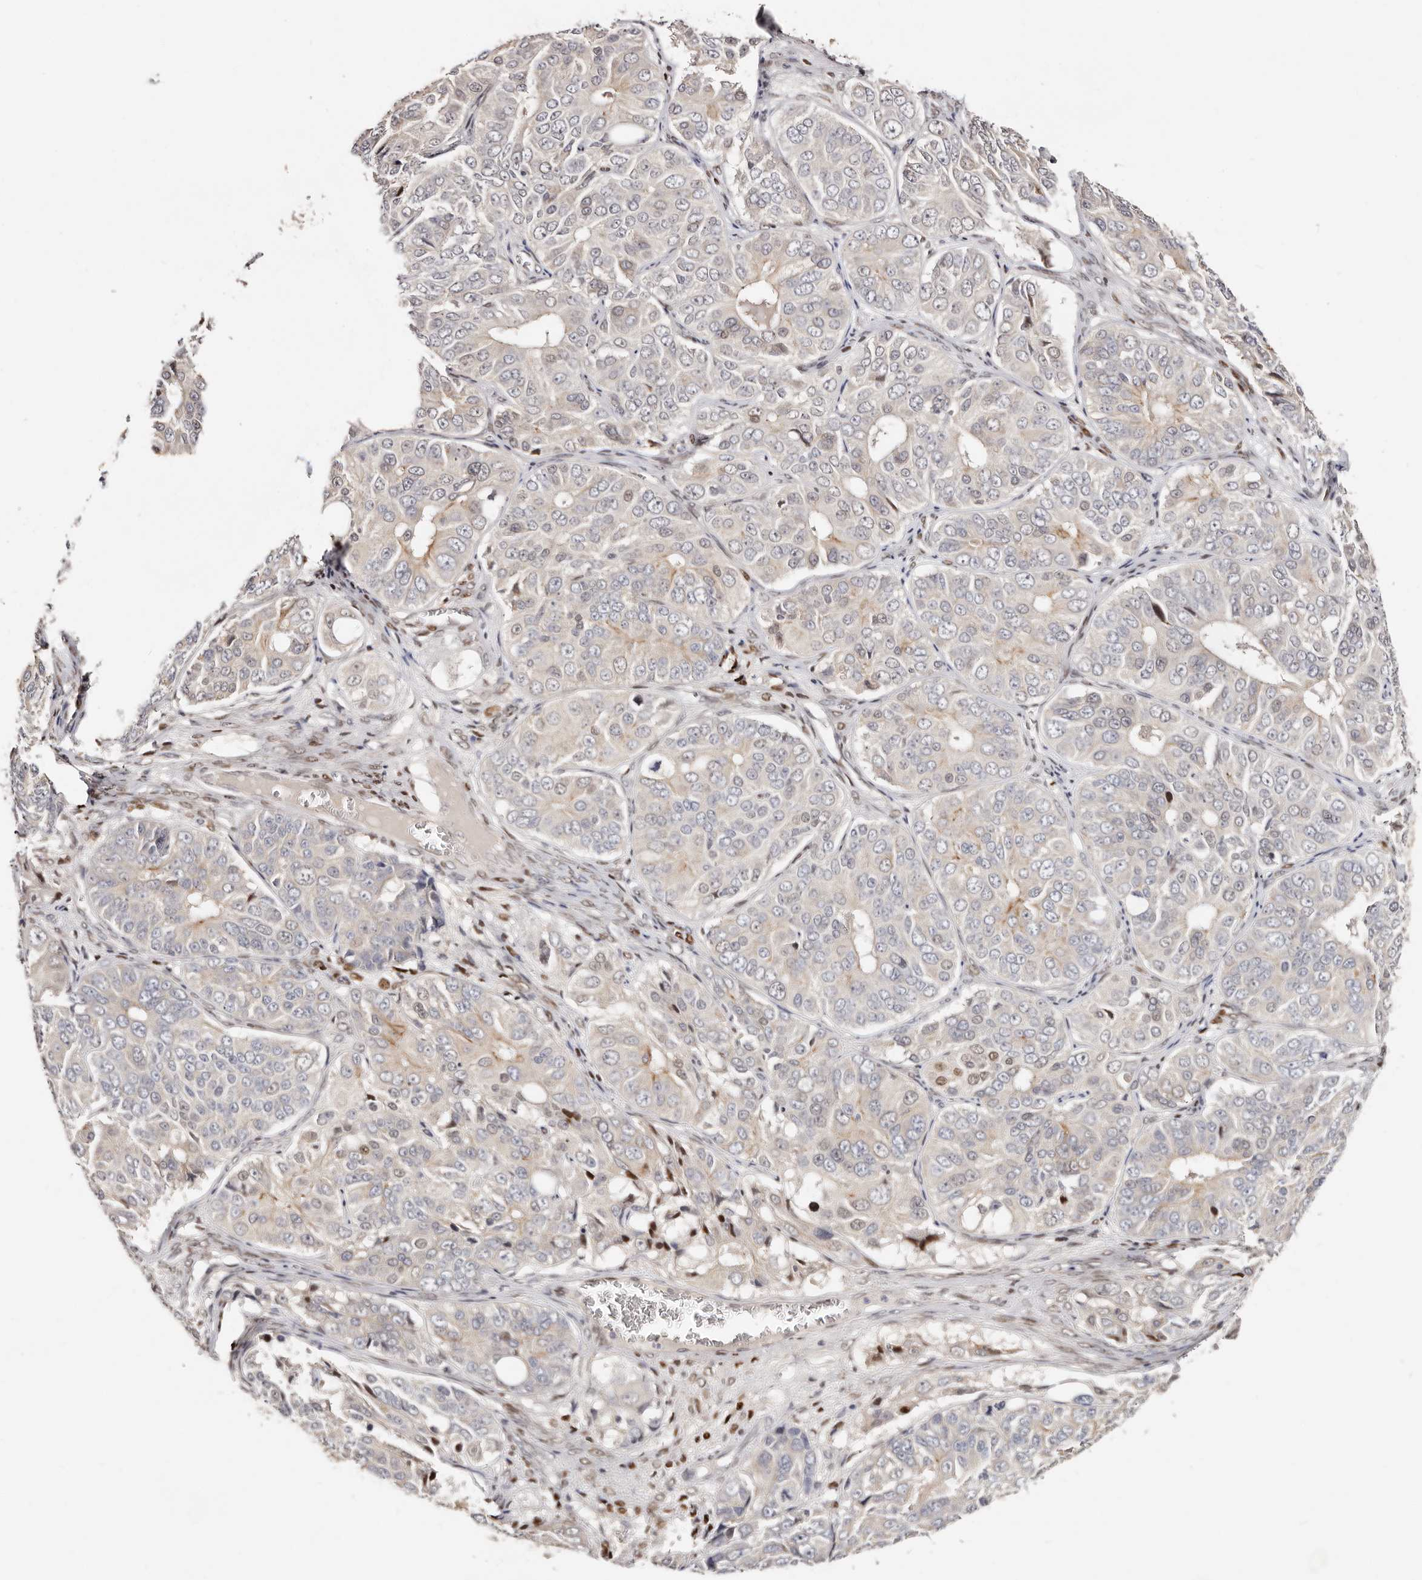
{"staining": {"intensity": "weak", "quantity": "<25%", "location": "cytoplasmic/membranous"}, "tissue": "ovarian cancer", "cell_type": "Tumor cells", "image_type": "cancer", "snomed": [{"axis": "morphology", "description": "Carcinoma, endometroid"}, {"axis": "topography", "description": "Ovary"}], "caption": "An immunohistochemistry (IHC) histopathology image of ovarian endometroid carcinoma is shown. There is no staining in tumor cells of ovarian endometroid carcinoma.", "gene": "IQGAP3", "patient": {"sex": "female", "age": 51}}